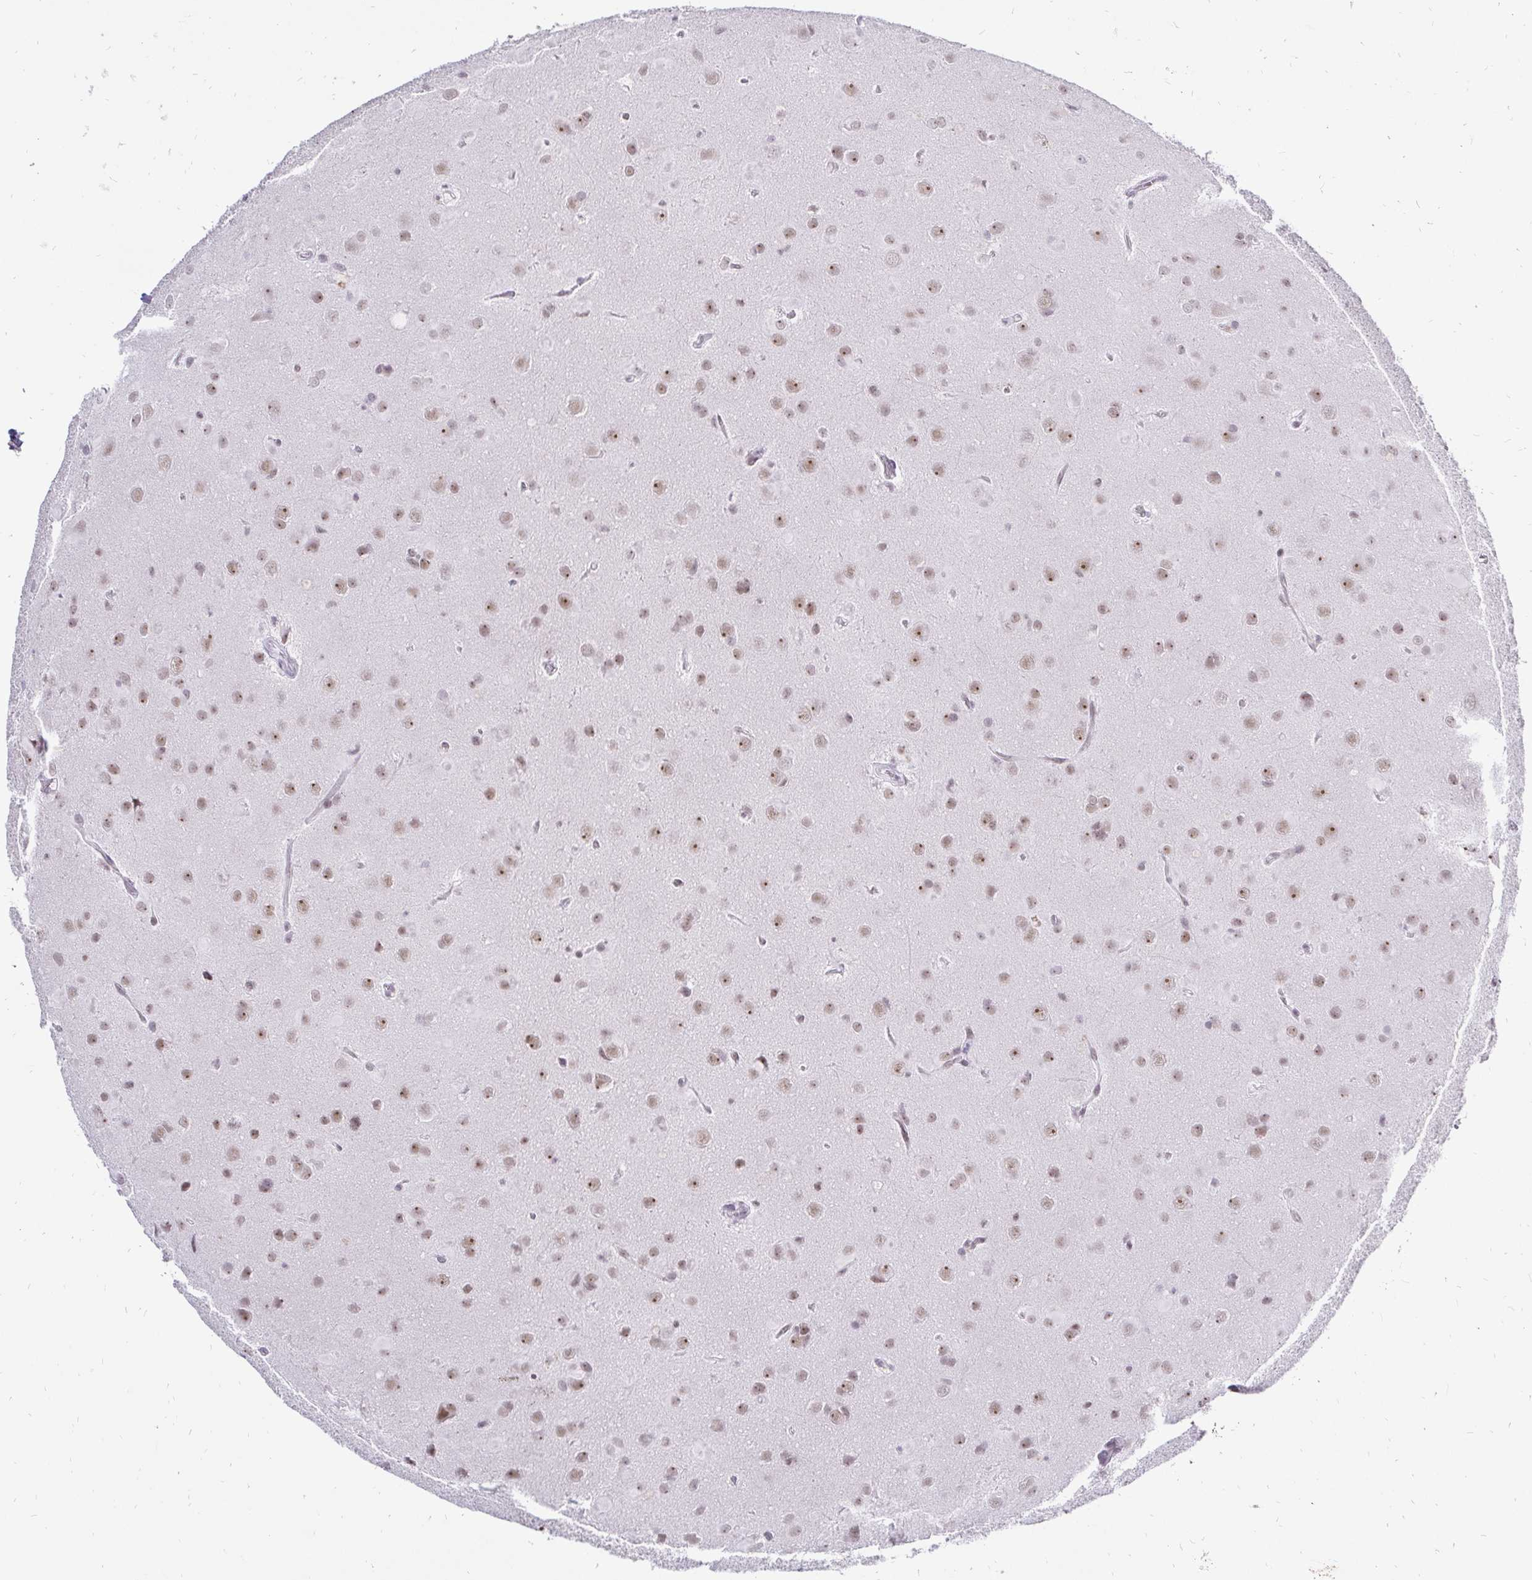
{"staining": {"intensity": "moderate", "quantity": ">75%", "location": "nuclear"}, "tissue": "glioma", "cell_type": "Tumor cells", "image_type": "cancer", "snomed": [{"axis": "morphology", "description": "Glioma, malignant, Low grade"}, {"axis": "topography", "description": "Brain"}], "caption": "An image showing moderate nuclear expression in approximately >75% of tumor cells in glioma, as visualized by brown immunohistochemical staining.", "gene": "ZNF860", "patient": {"sex": "male", "age": 58}}